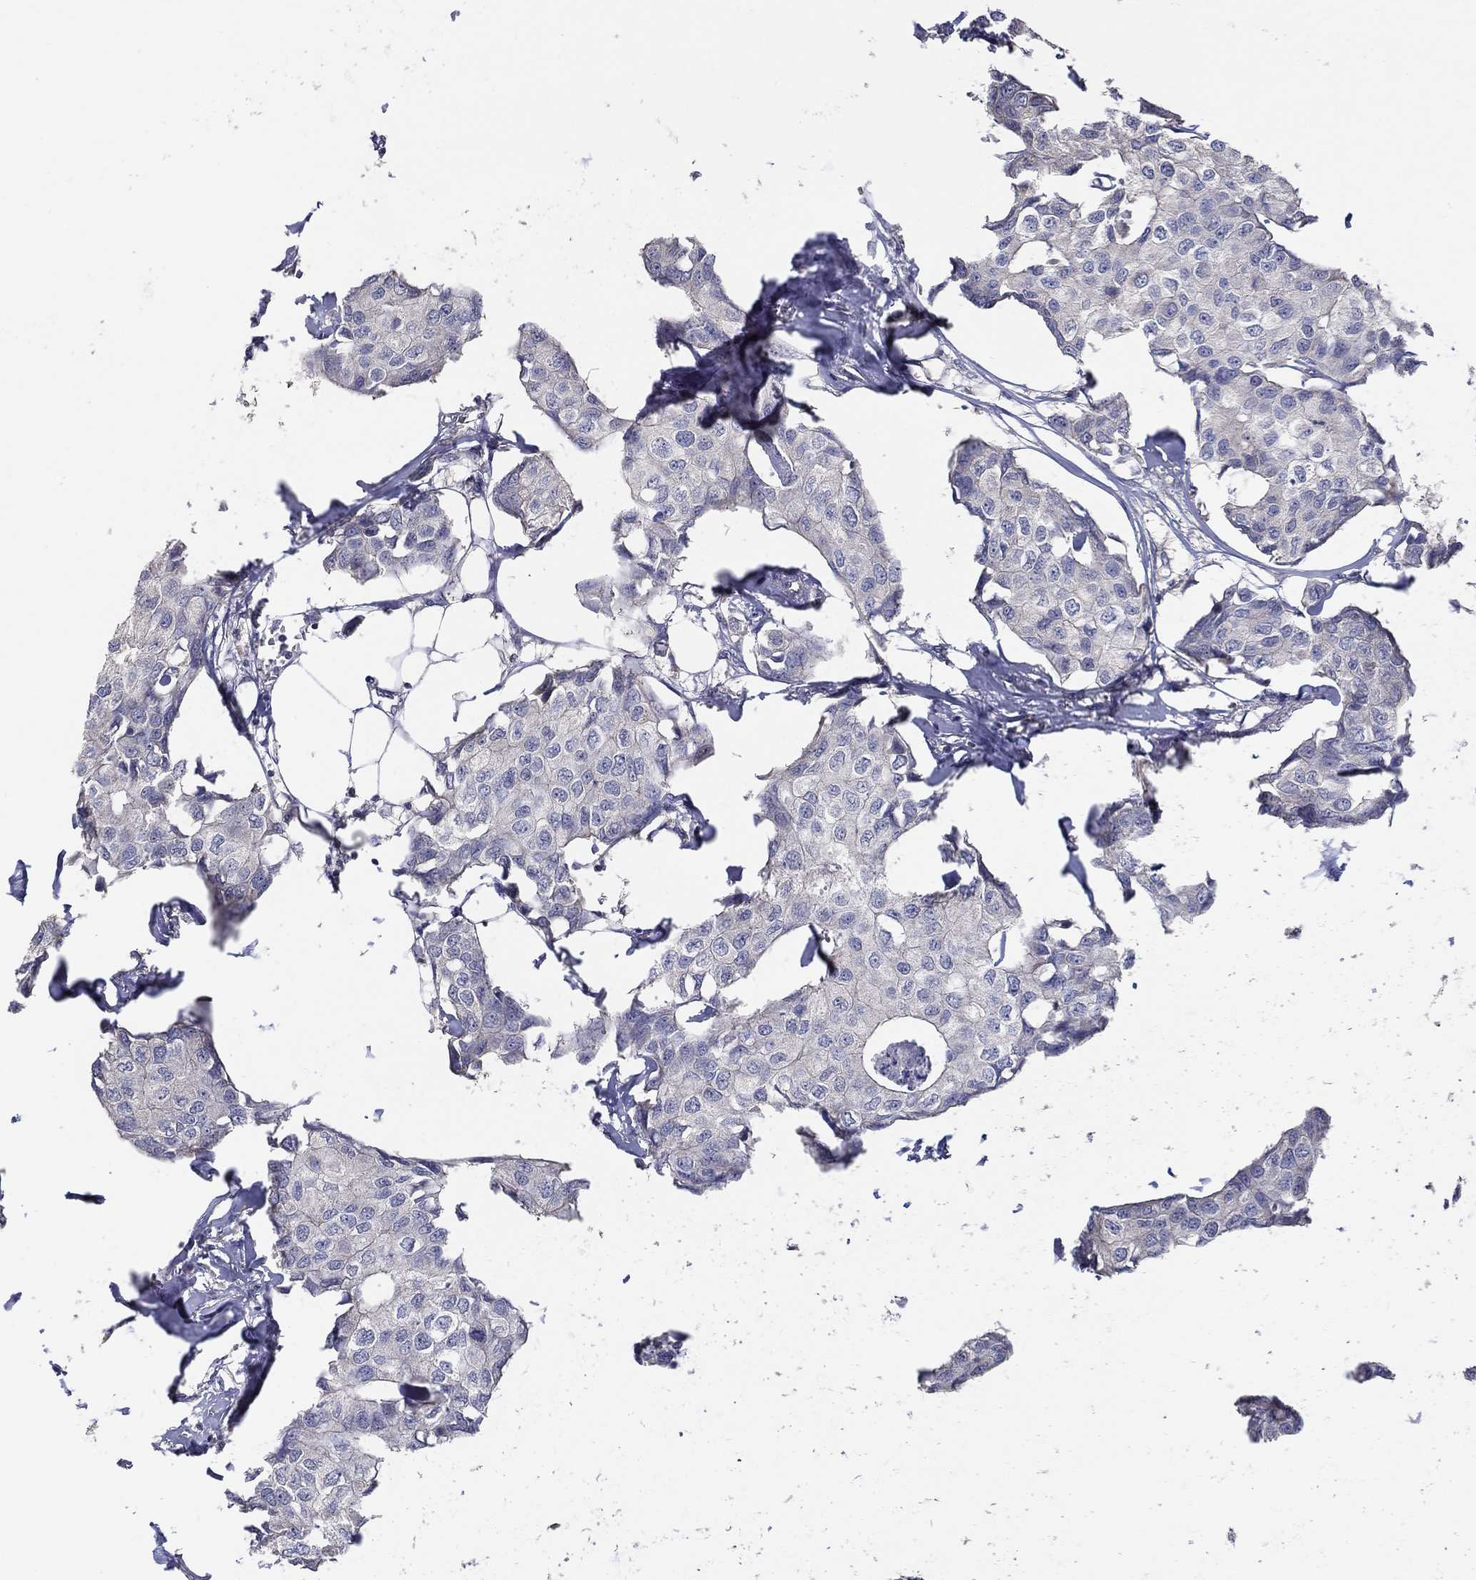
{"staining": {"intensity": "negative", "quantity": "none", "location": "none"}, "tissue": "breast cancer", "cell_type": "Tumor cells", "image_type": "cancer", "snomed": [{"axis": "morphology", "description": "Duct carcinoma"}, {"axis": "topography", "description": "Breast"}], "caption": "Breast cancer stained for a protein using immunohistochemistry (IHC) demonstrates no staining tumor cells.", "gene": "DOCK3", "patient": {"sex": "female", "age": 80}}